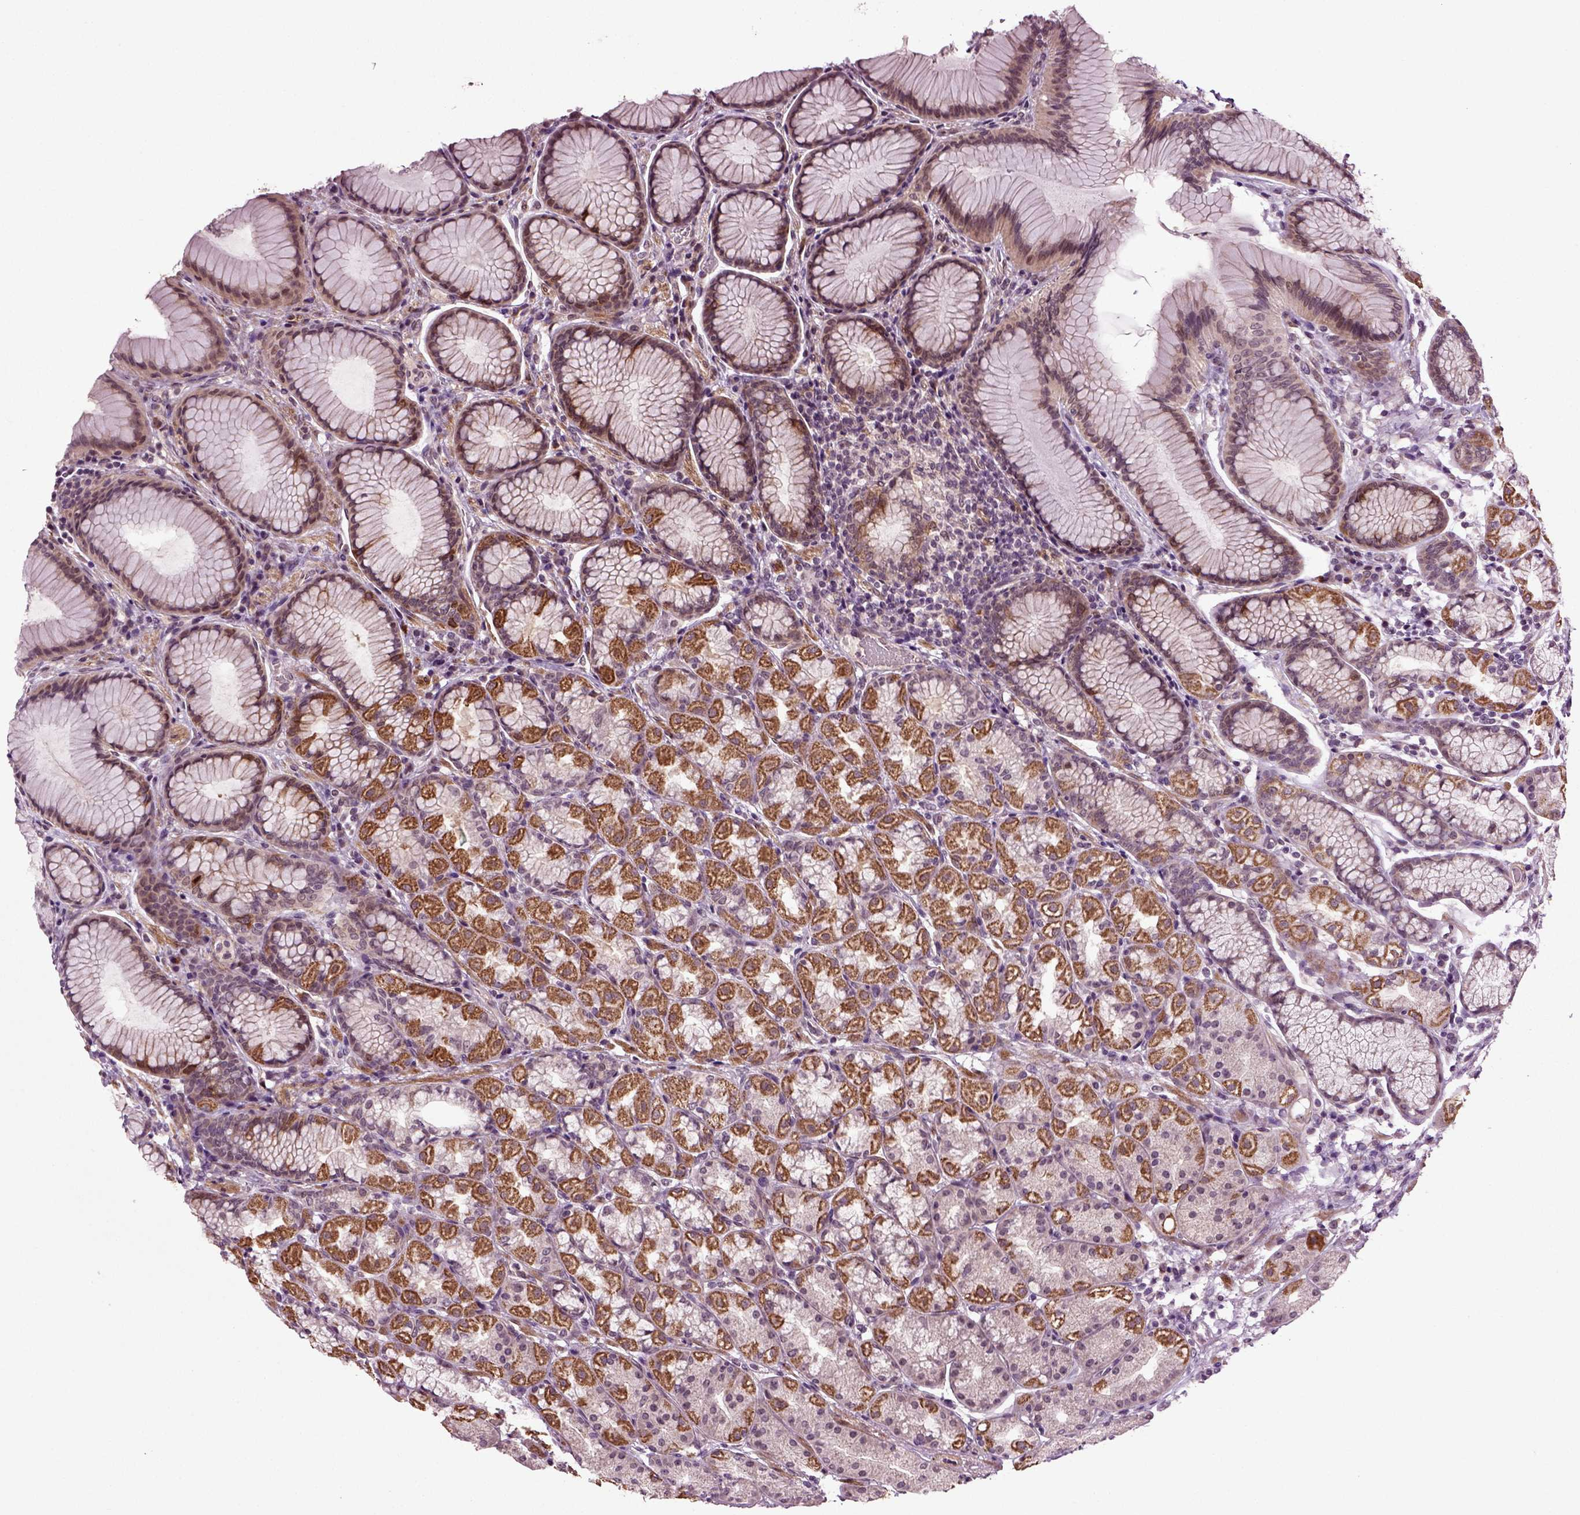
{"staining": {"intensity": "moderate", "quantity": "25%-75%", "location": "cytoplasmic/membranous"}, "tissue": "stomach", "cell_type": "Glandular cells", "image_type": "normal", "snomed": [{"axis": "morphology", "description": "Normal tissue, NOS"}, {"axis": "morphology", "description": "Adenocarcinoma, NOS"}, {"axis": "topography", "description": "Stomach"}], "caption": "The photomicrograph demonstrates a brown stain indicating the presence of a protein in the cytoplasmic/membranous of glandular cells in stomach.", "gene": "KNSTRN", "patient": {"sex": "female", "age": 79}}